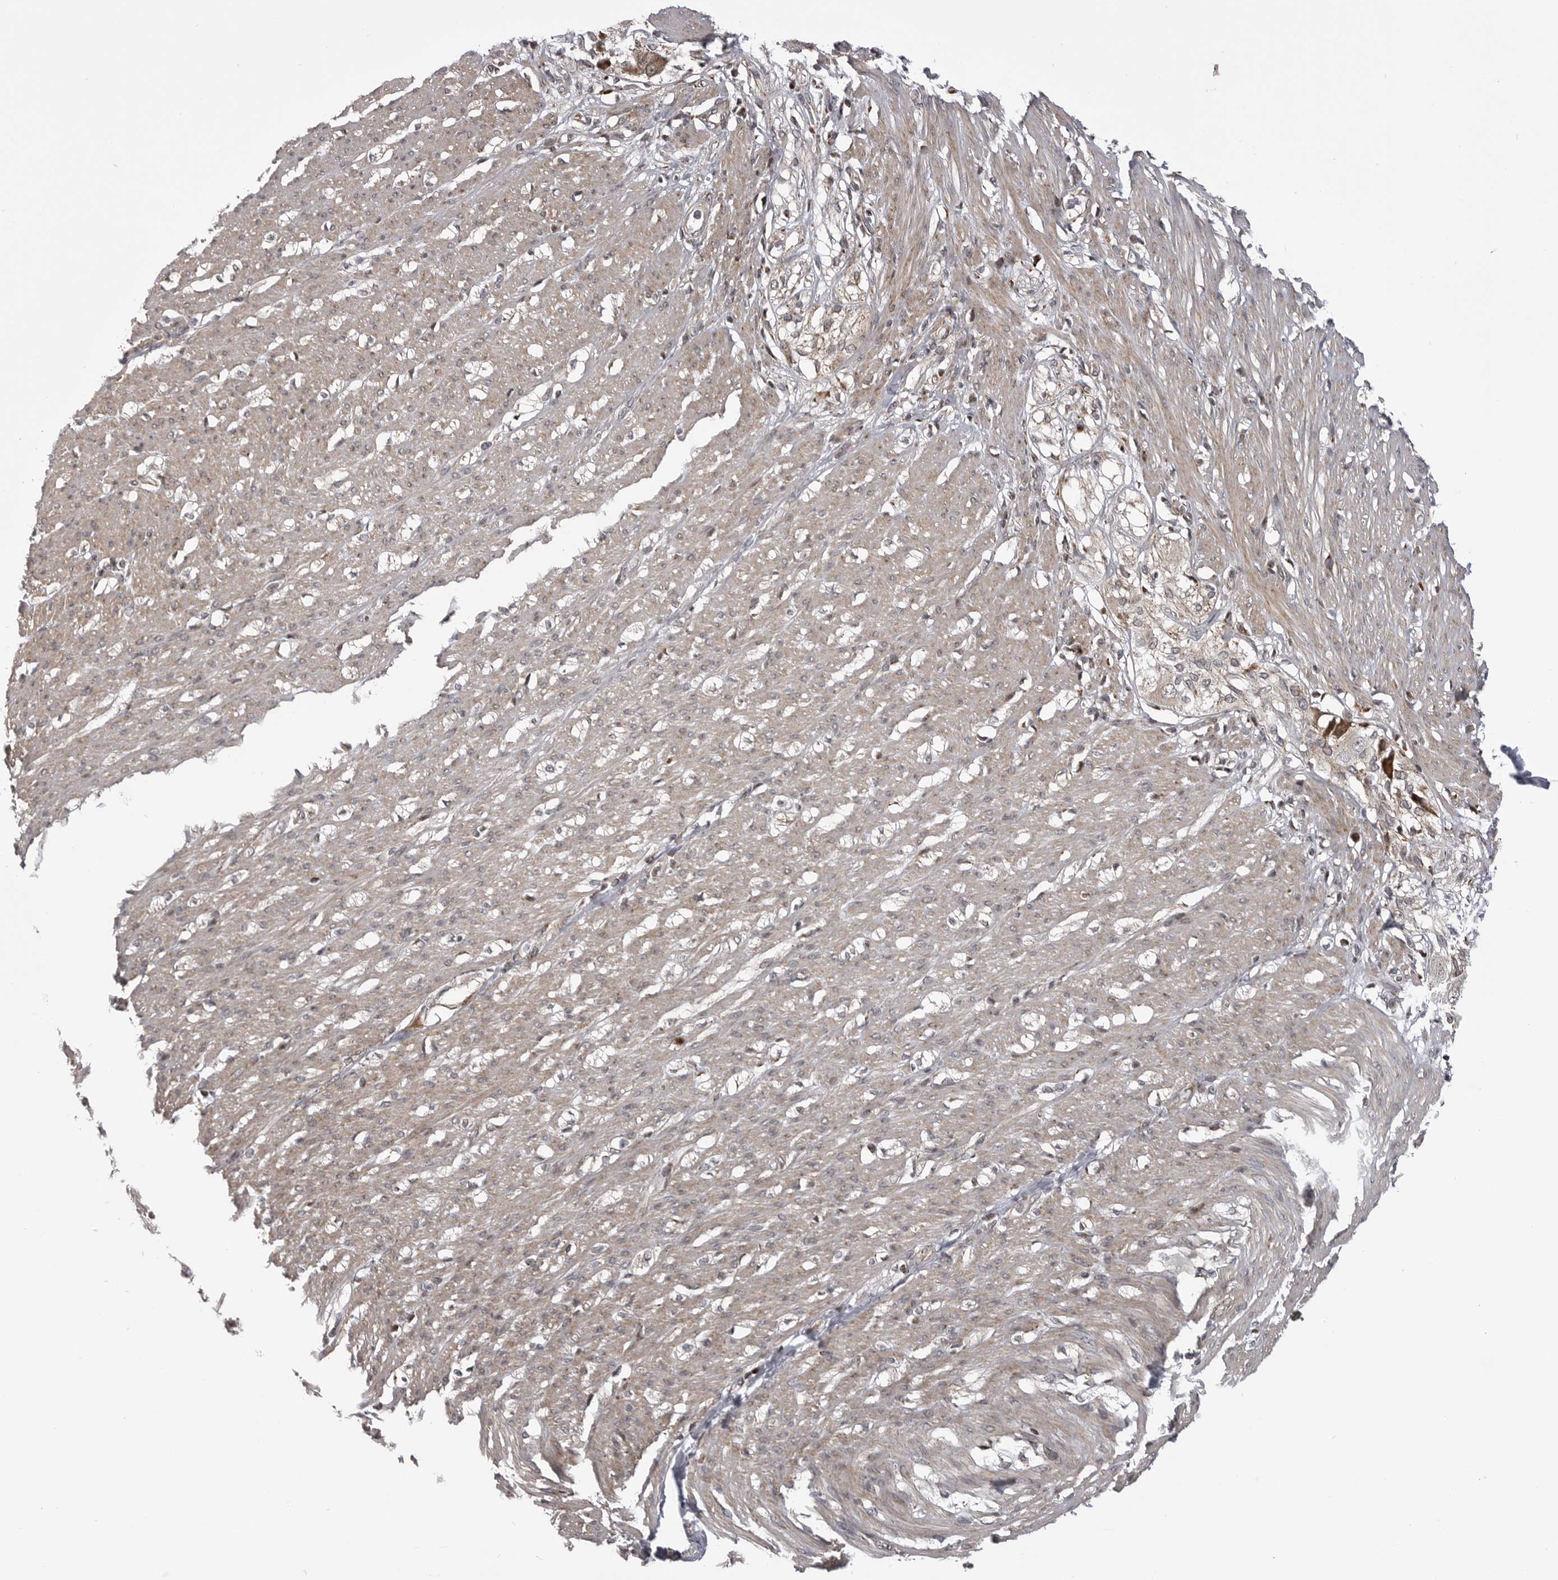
{"staining": {"intensity": "moderate", "quantity": ">75%", "location": "cytoplasmic/membranous"}, "tissue": "smooth muscle", "cell_type": "Smooth muscle cells", "image_type": "normal", "snomed": [{"axis": "morphology", "description": "Normal tissue, NOS"}, {"axis": "morphology", "description": "Adenocarcinoma, NOS"}, {"axis": "topography", "description": "Colon"}, {"axis": "topography", "description": "Peripheral nerve tissue"}], "caption": "An IHC image of unremarkable tissue is shown. Protein staining in brown shows moderate cytoplasmic/membranous positivity in smooth muscle within smooth muscle cells. The protein of interest is stained brown, and the nuclei are stained in blue (DAB IHC with brightfield microscopy, high magnification).", "gene": "TMPRSS11F", "patient": {"sex": "male", "age": 14}}